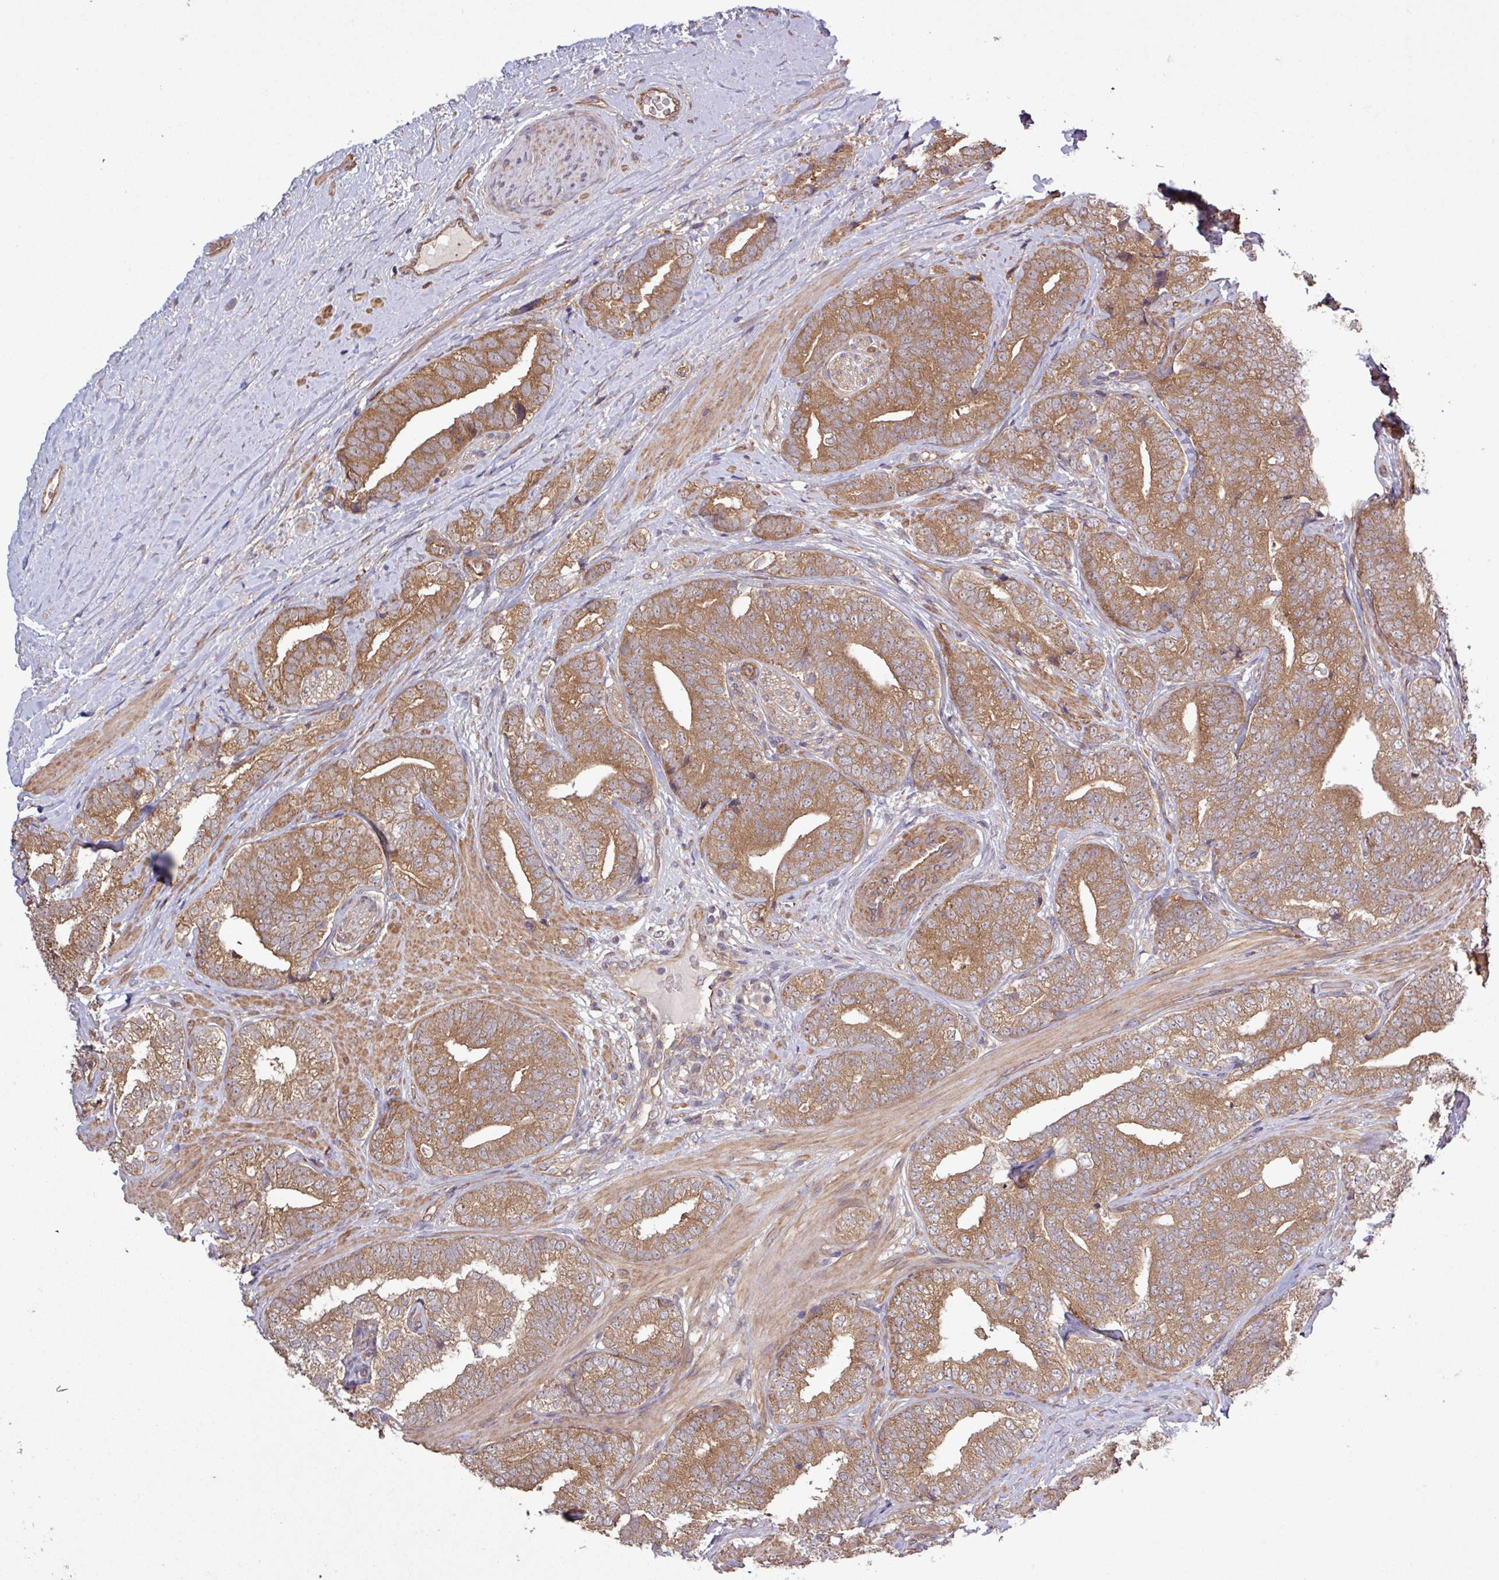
{"staining": {"intensity": "moderate", "quantity": ">75%", "location": "cytoplasmic/membranous"}, "tissue": "prostate cancer", "cell_type": "Tumor cells", "image_type": "cancer", "snomed": [{"axis": "morphology", "description": "Adenocarcinoma, High grade"}, {"axis": "topography", "description": "Prostate"}], "caption": "Immunohistochemistry staining of high-grade adenocarcinoma (prostate), which displays medium levels of moderate cytoplasmic/membranous expression in about >75% of tumor cells indicating moderate cytoplasmic/membranous protein positivity. The staining was performed using DAB (brown) for protein detection and nuclei were counterstained in hematoxylin (blue).", "gene": "TRABD2A", "patient": {"sex": "male", "age": 72}}